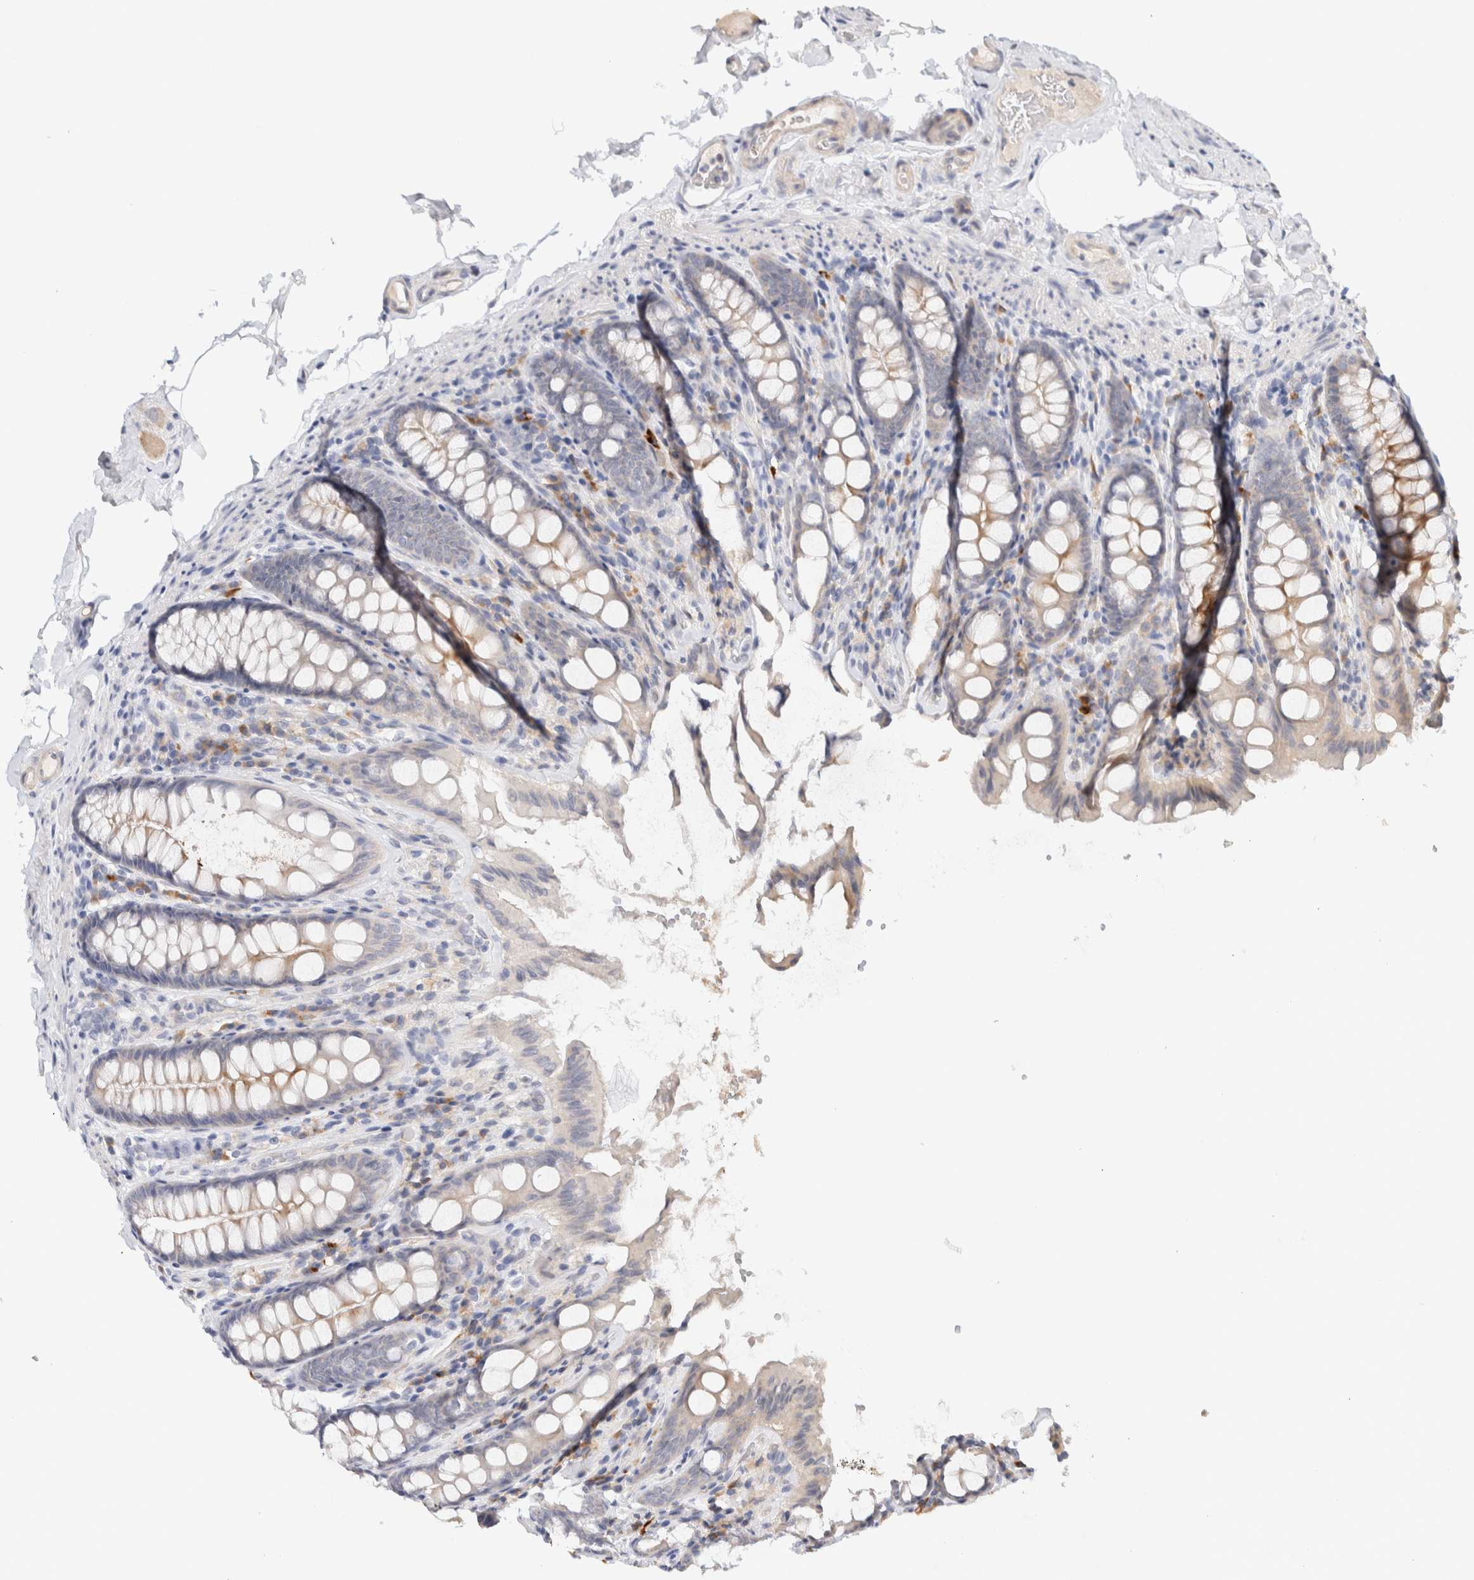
{"staining": {"intensity": "weak", "quantity": "25%-75%", "location": "cytoplasmic/membranous"}, "tissue": "colon", "cell_type": "Endothelial cells", "image_type": "normal", "snomed": [{"axis": "morphology", "description": "Normal tissue, NOS"}, {"axis": "topography", "description": "Colon"}, {"axis": "topography", "description": "Peripheral nerve tissue"}], "caption": "Colon stained with immunohistochemistry (IHC) exhibits weak cytoplasmic/membranous staining in about 25%-75% of endothelial cells.", "gene": "SPRTN", "patient": {"sex": "female", "age": 61}}